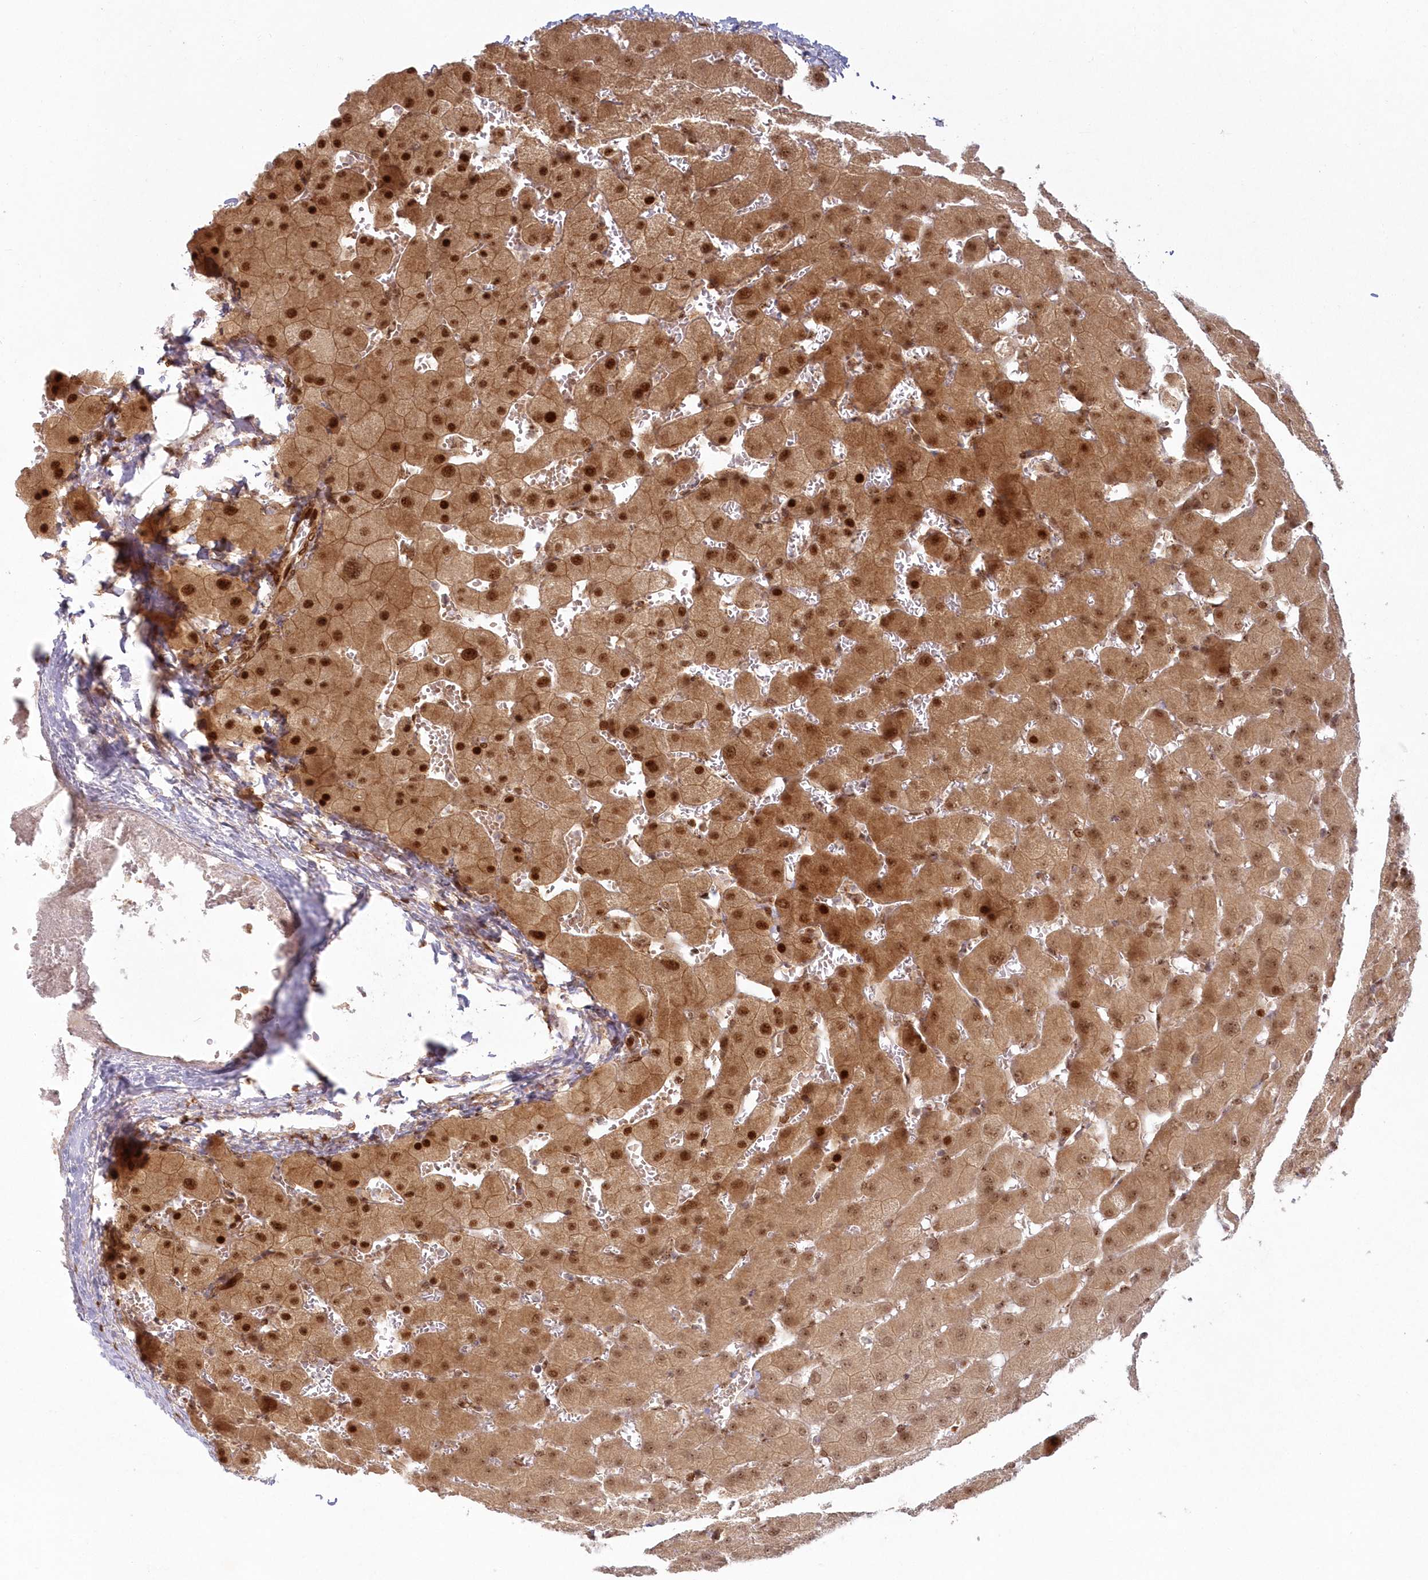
{"staining": {"intensity": "weak", "quantity": ">75%", "location": "cytoplasmic/membranous"}, "tissue": "liver", "cell_type": "Cholangiocytes", "image_type": "normal", "snomed": [{"axis": "morphology", "description": "Normal tissue, NOS"}, {"axis": "topography", "description": "Liver"}], "caption": "Normal liver reveals weak cytoplasmic/membranous positivity in about >75% of cholangiocytes, visualized by immunohistochemistry. (Stains: DAB in brown, nuclei in blue, Microscopy: brightfield microscopy at high magnification).", "gene": "TOGARAM2", "patient": {"sex": "female", "age": 63}}